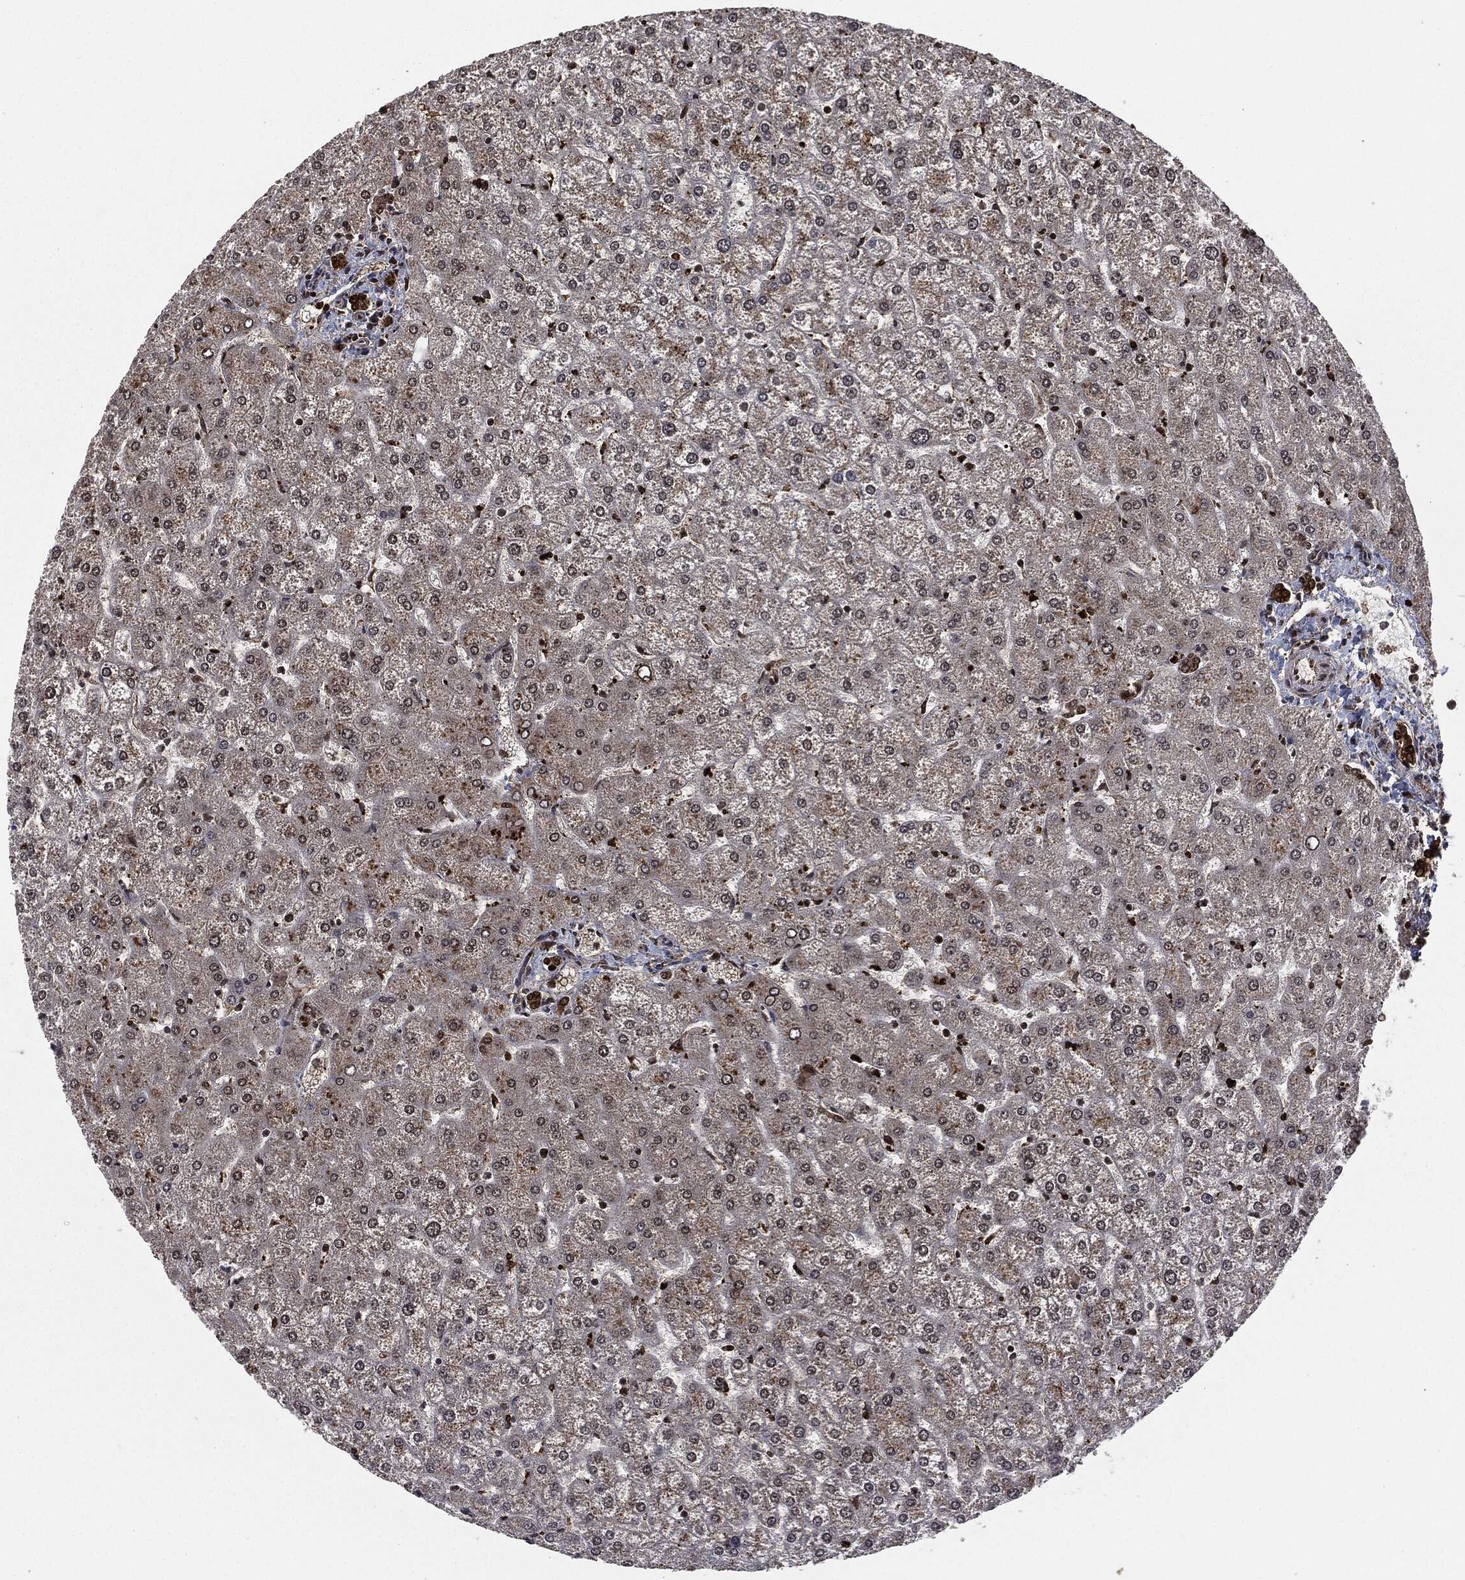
{"staining": {"intensity": "strong", "quantity": ">75%", "location": "cytoplasmic/membranous"}, "tissue": "liver", "cell_type": "Cholangiocytes", "image_type": "normal", "snomed": [{"axis": "morphology", "description": "Normal tissue, NOS"}, {"axis": "topography", "description": "Liver"}], "caption": "Cholangiocytes show high levels of strong cytoplasmic/membranous positivity in approximately >75% of cells in benign liver.", "gene": "HRAS", "patient": {"sex": "female", "age": 32}}